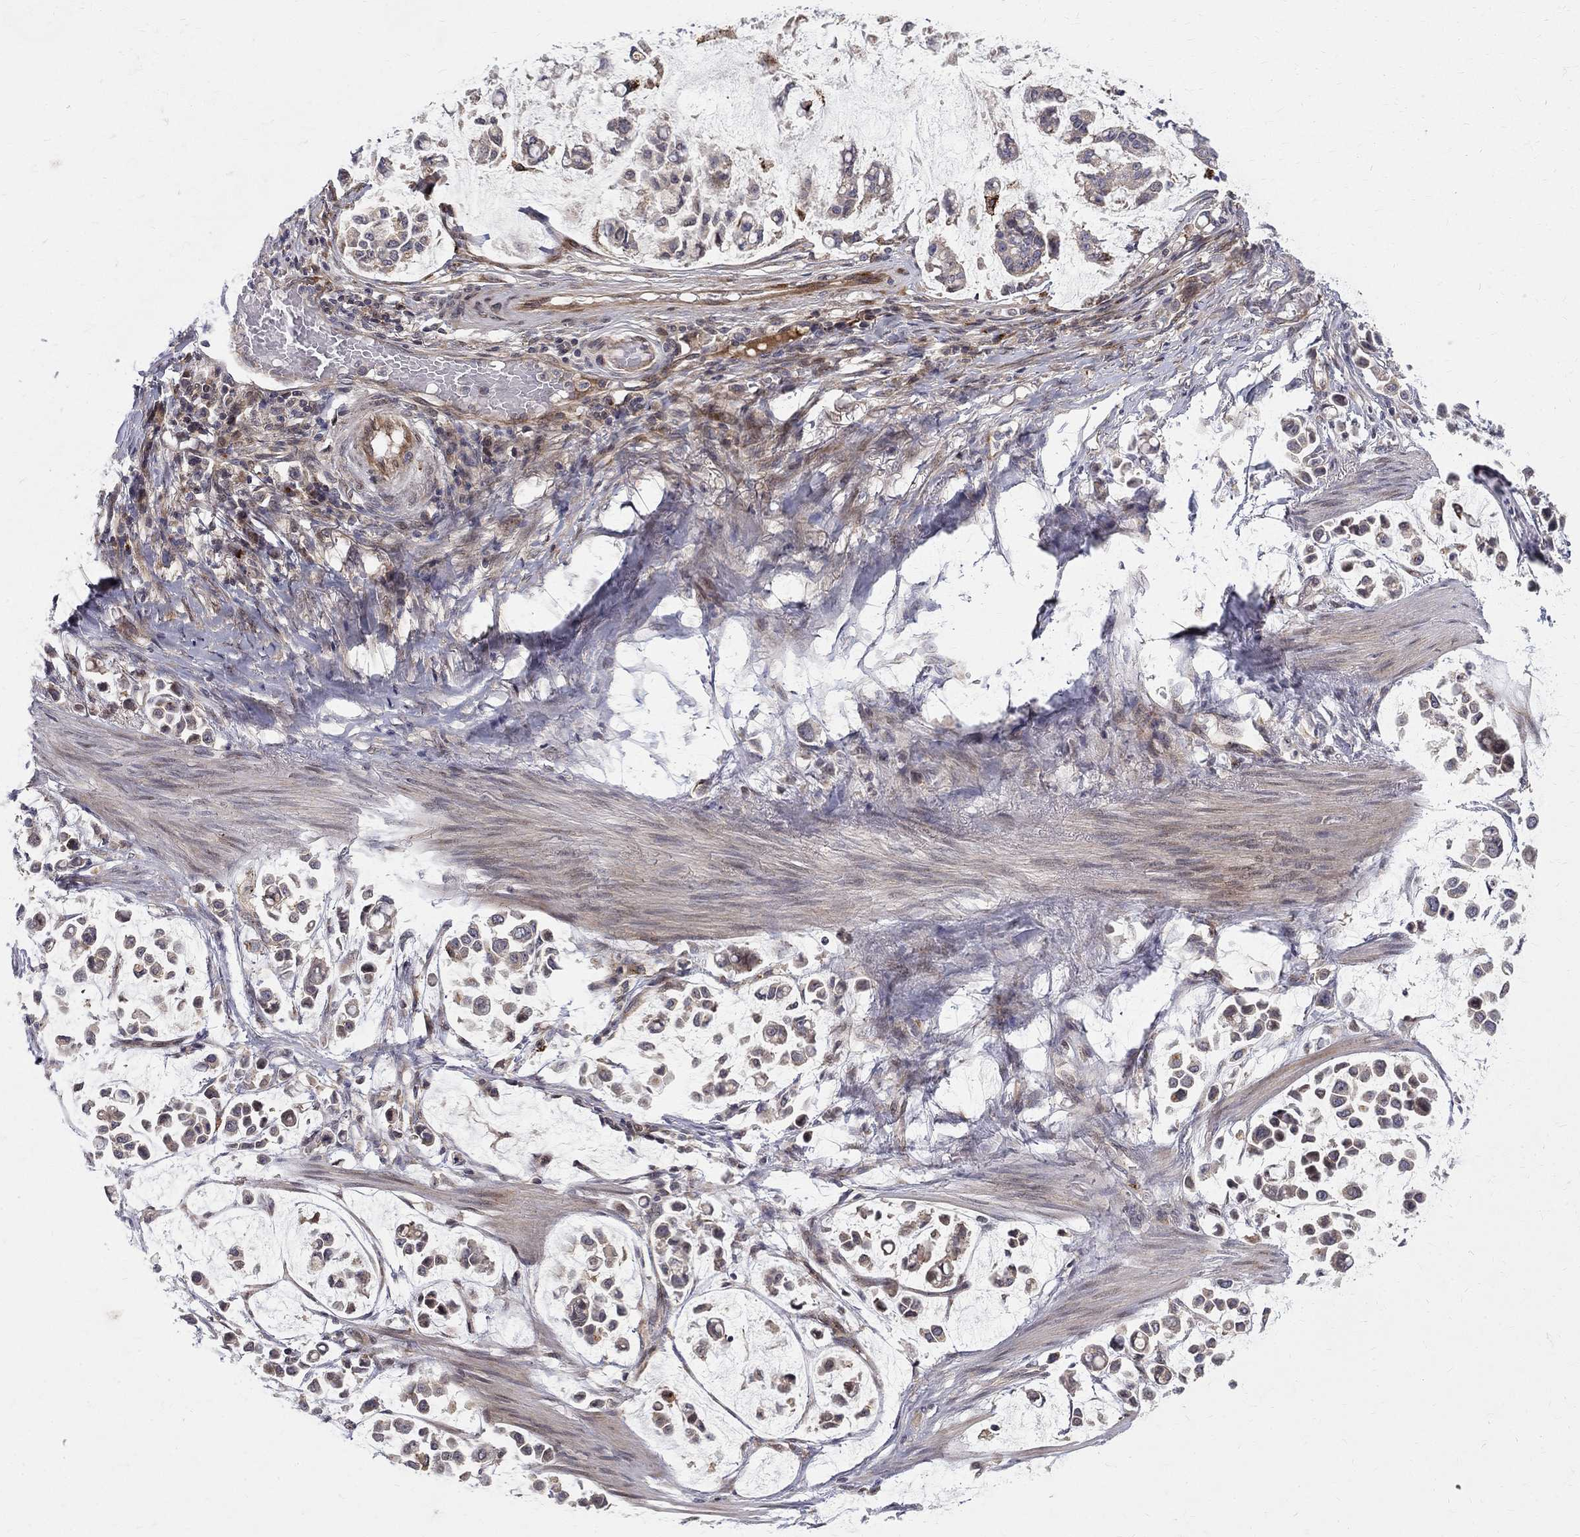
{"staining": {"intensity": "moderate", "quantity": "<25%", "location": "cytoplasmic/membranous"}, "tissue": "stomach cancer", "cell_type": "Tumor cells", "image_type": "cancer", "snomed": [{"axis": "morphology", "description": "Adenocarcinoma, NOS"}, {"axis": "topography", "description": "Stomach"}], "caption": "Stomach adenocarcinoma was stained to show a protein in brown. There is low levels of moderate cytoplasmic/membranous expression in about <25% of tumor cells. The protein of interest is shown in brown color, while the nuclei are stained blue.", "gene": "WDR19", "patient": {"sex": "male", "age": 82}}